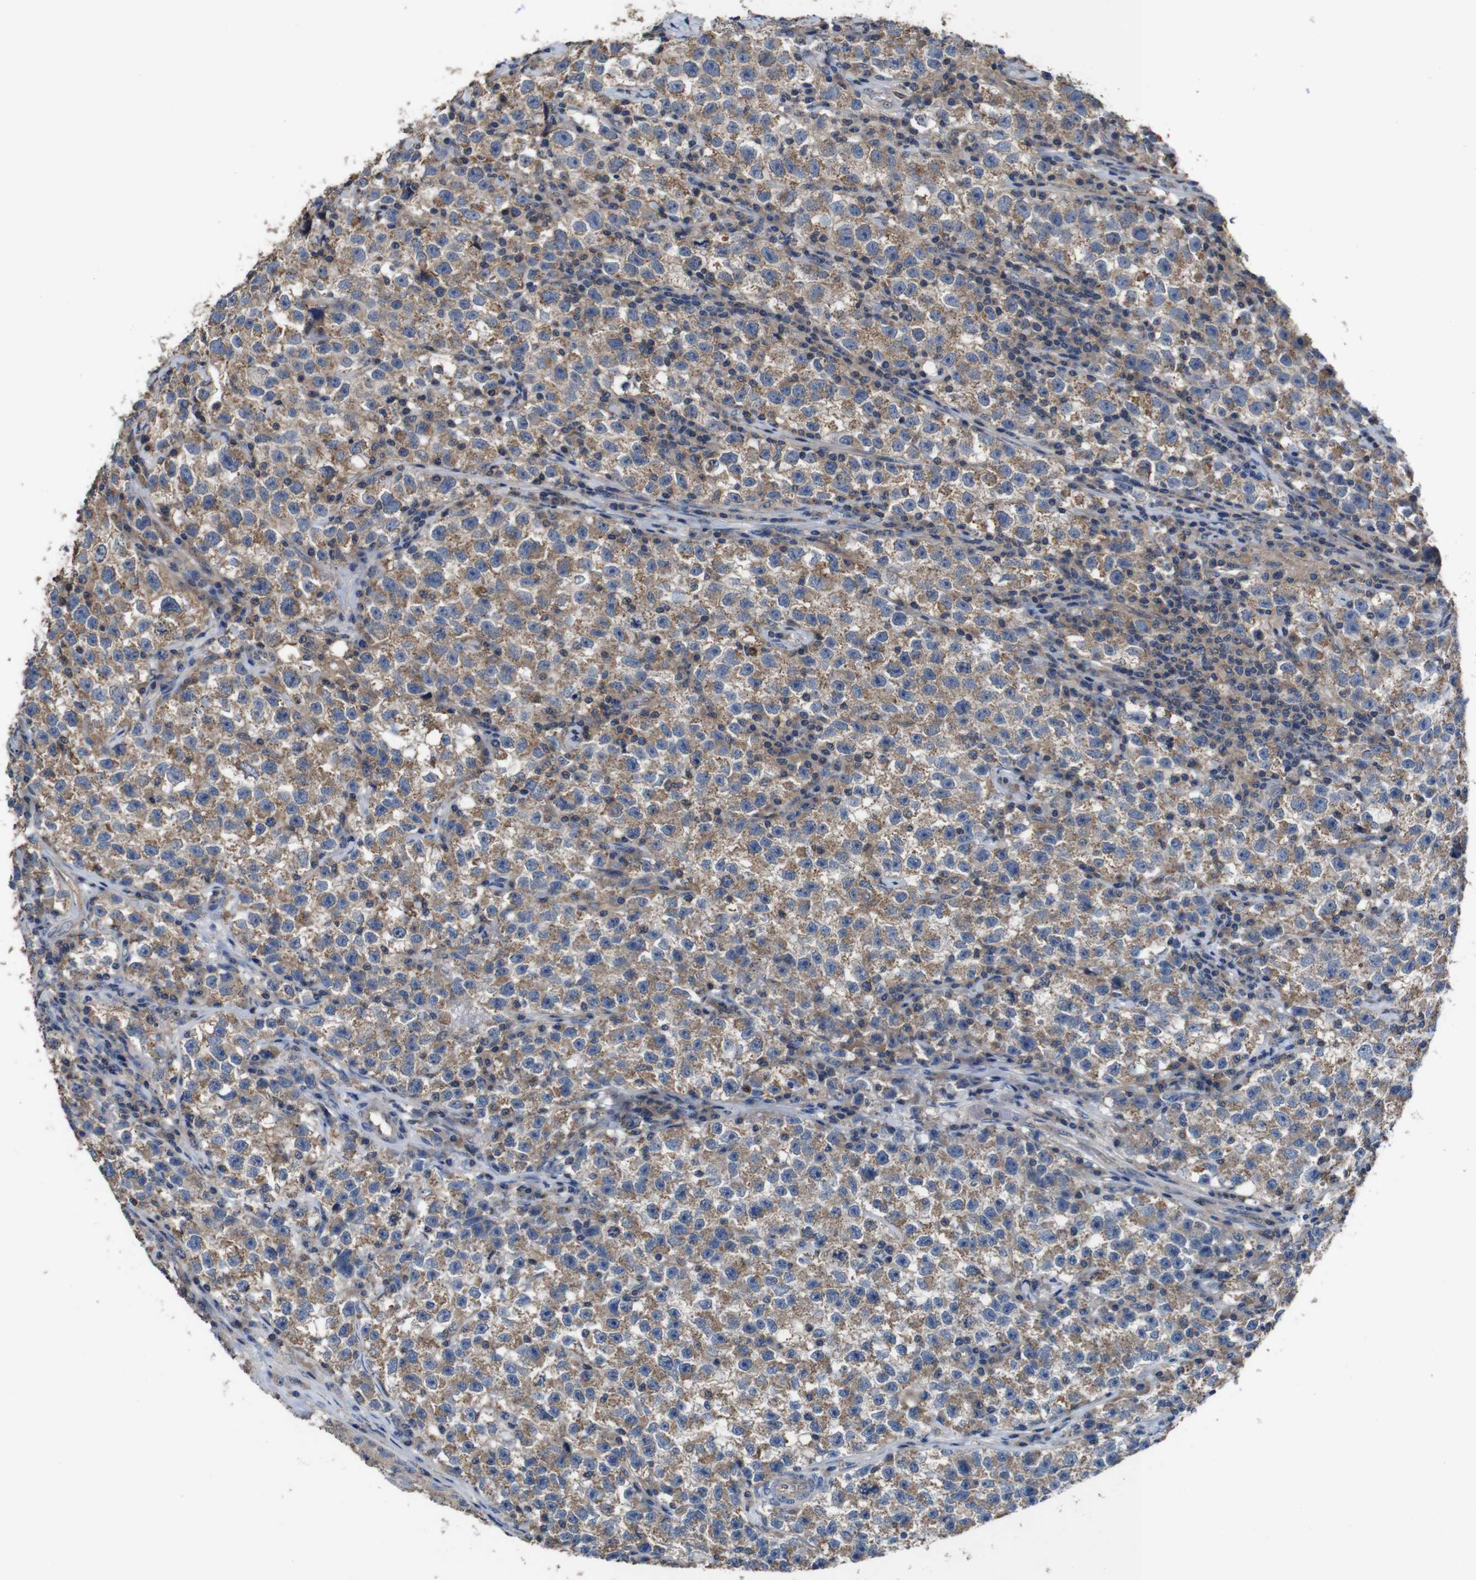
{"staining": {"intensity": "moderate", "quantity": ">75%", "location": "cytoplasmic/membranous"}, "tissue": "testis cancer", "cell_type": "Tumor cells", "image_type": "cancer", "snomed": [{"axis": "morphology", "description": "Seminoma, NOS"}, {"axis": "topography", "description": "Testis"}], "caption": "Immunohistochemical staining of human seminoma (testis) reveals medium levels of moderate cytoplasmic/membranous protein positivity in approximately >75% of tumor cells.", "gene": "GLIPR1", "patient": {"sex": "male", "age": 22}}